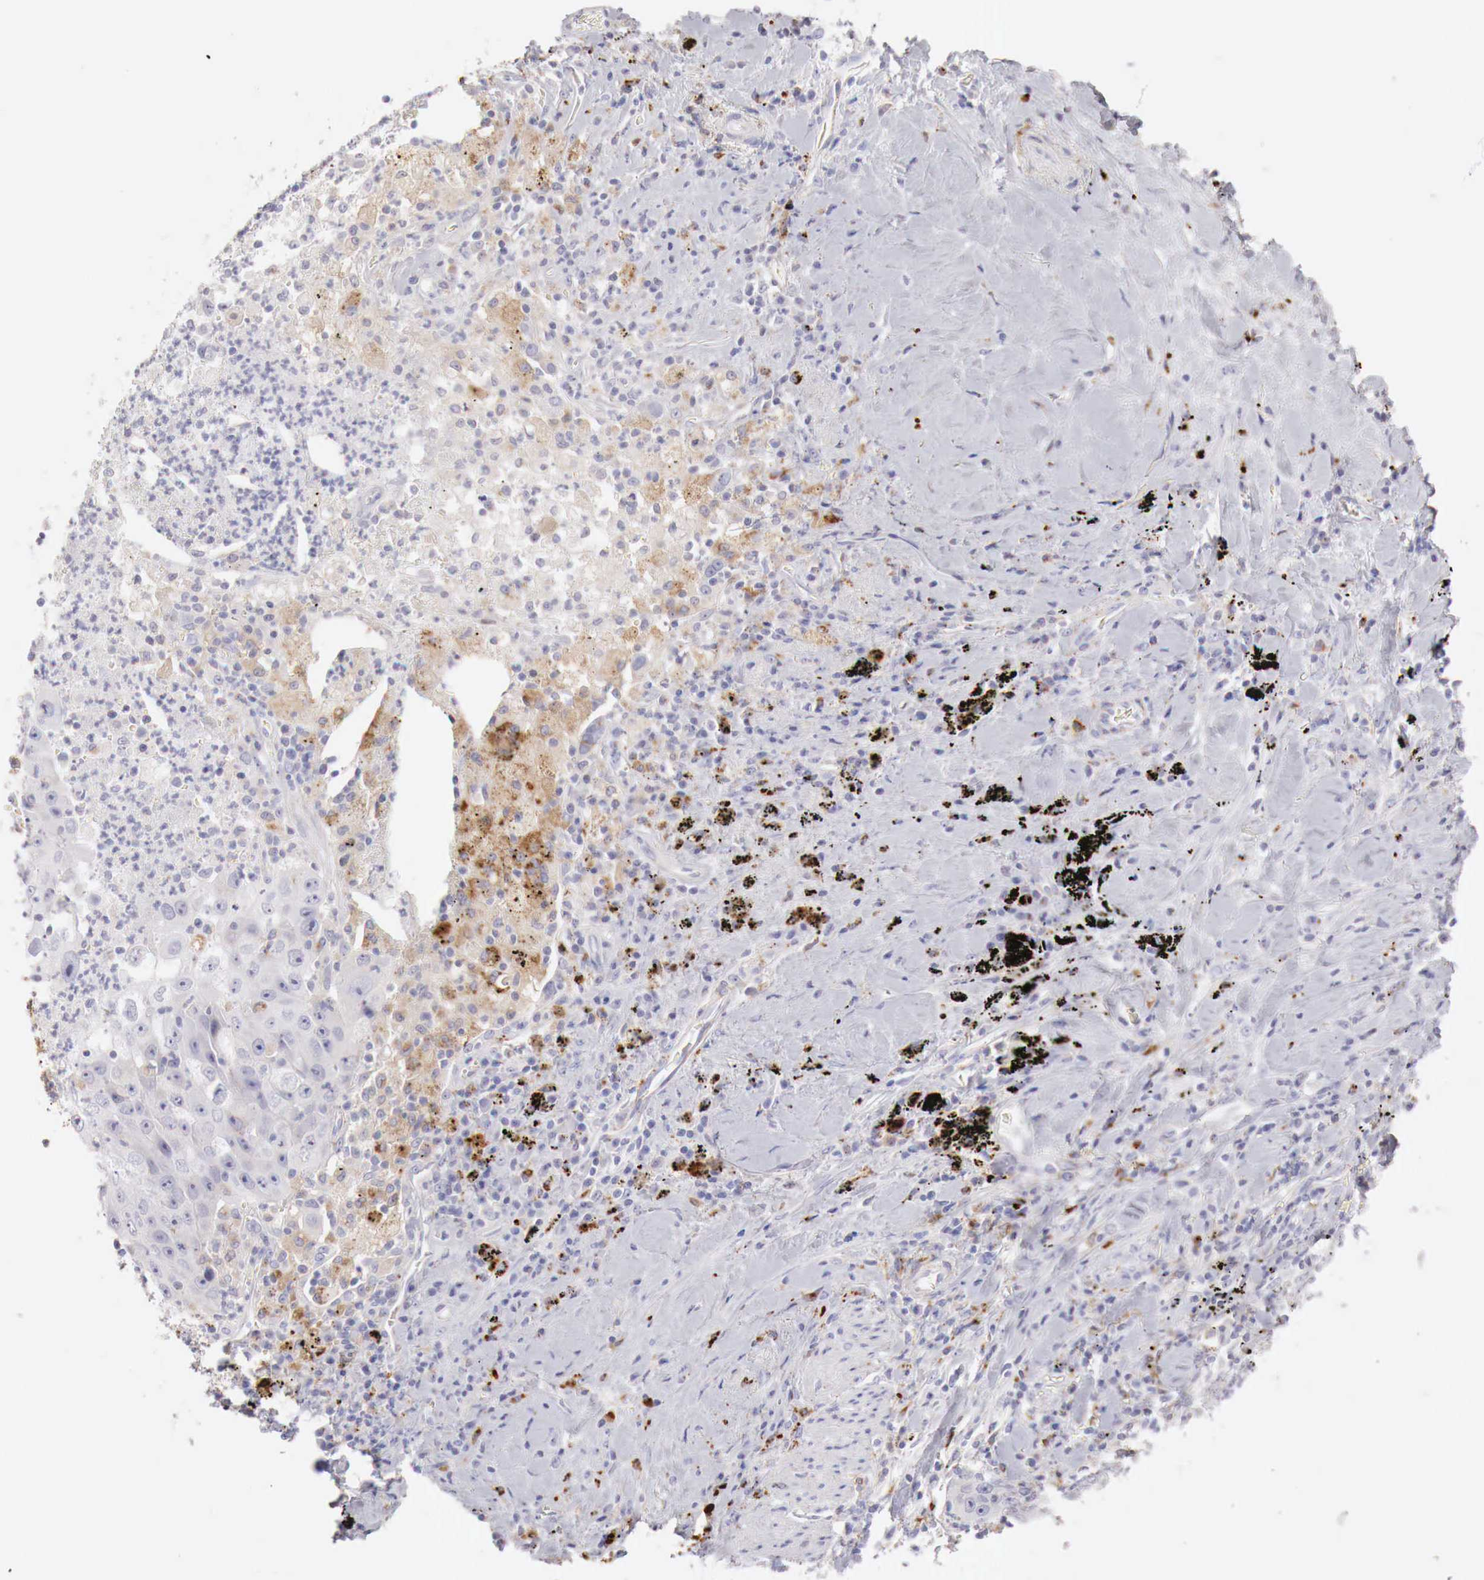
{"staining": {"intensity": "moderate", "quantity": "<25%", "location": "cytoplasmic/membranous"}, "tissue": "lung cancer", "cell_type": "Tumor cells", "image_type": "cancer", "snomed": [{"axis": "morphology", "description": "Squamous cell carcinoma, NOS"}, {"axis": "topography", "description": "Lung"}], "caption": "Lung cancer tissue exhibits moderate cytoplasmic/membranous staining in approximately <25% of tumor cells (IHC, brightfield microscopy, high magnification).", "gene": "GLA", "patient": {"sex": "male", "age": 64}}